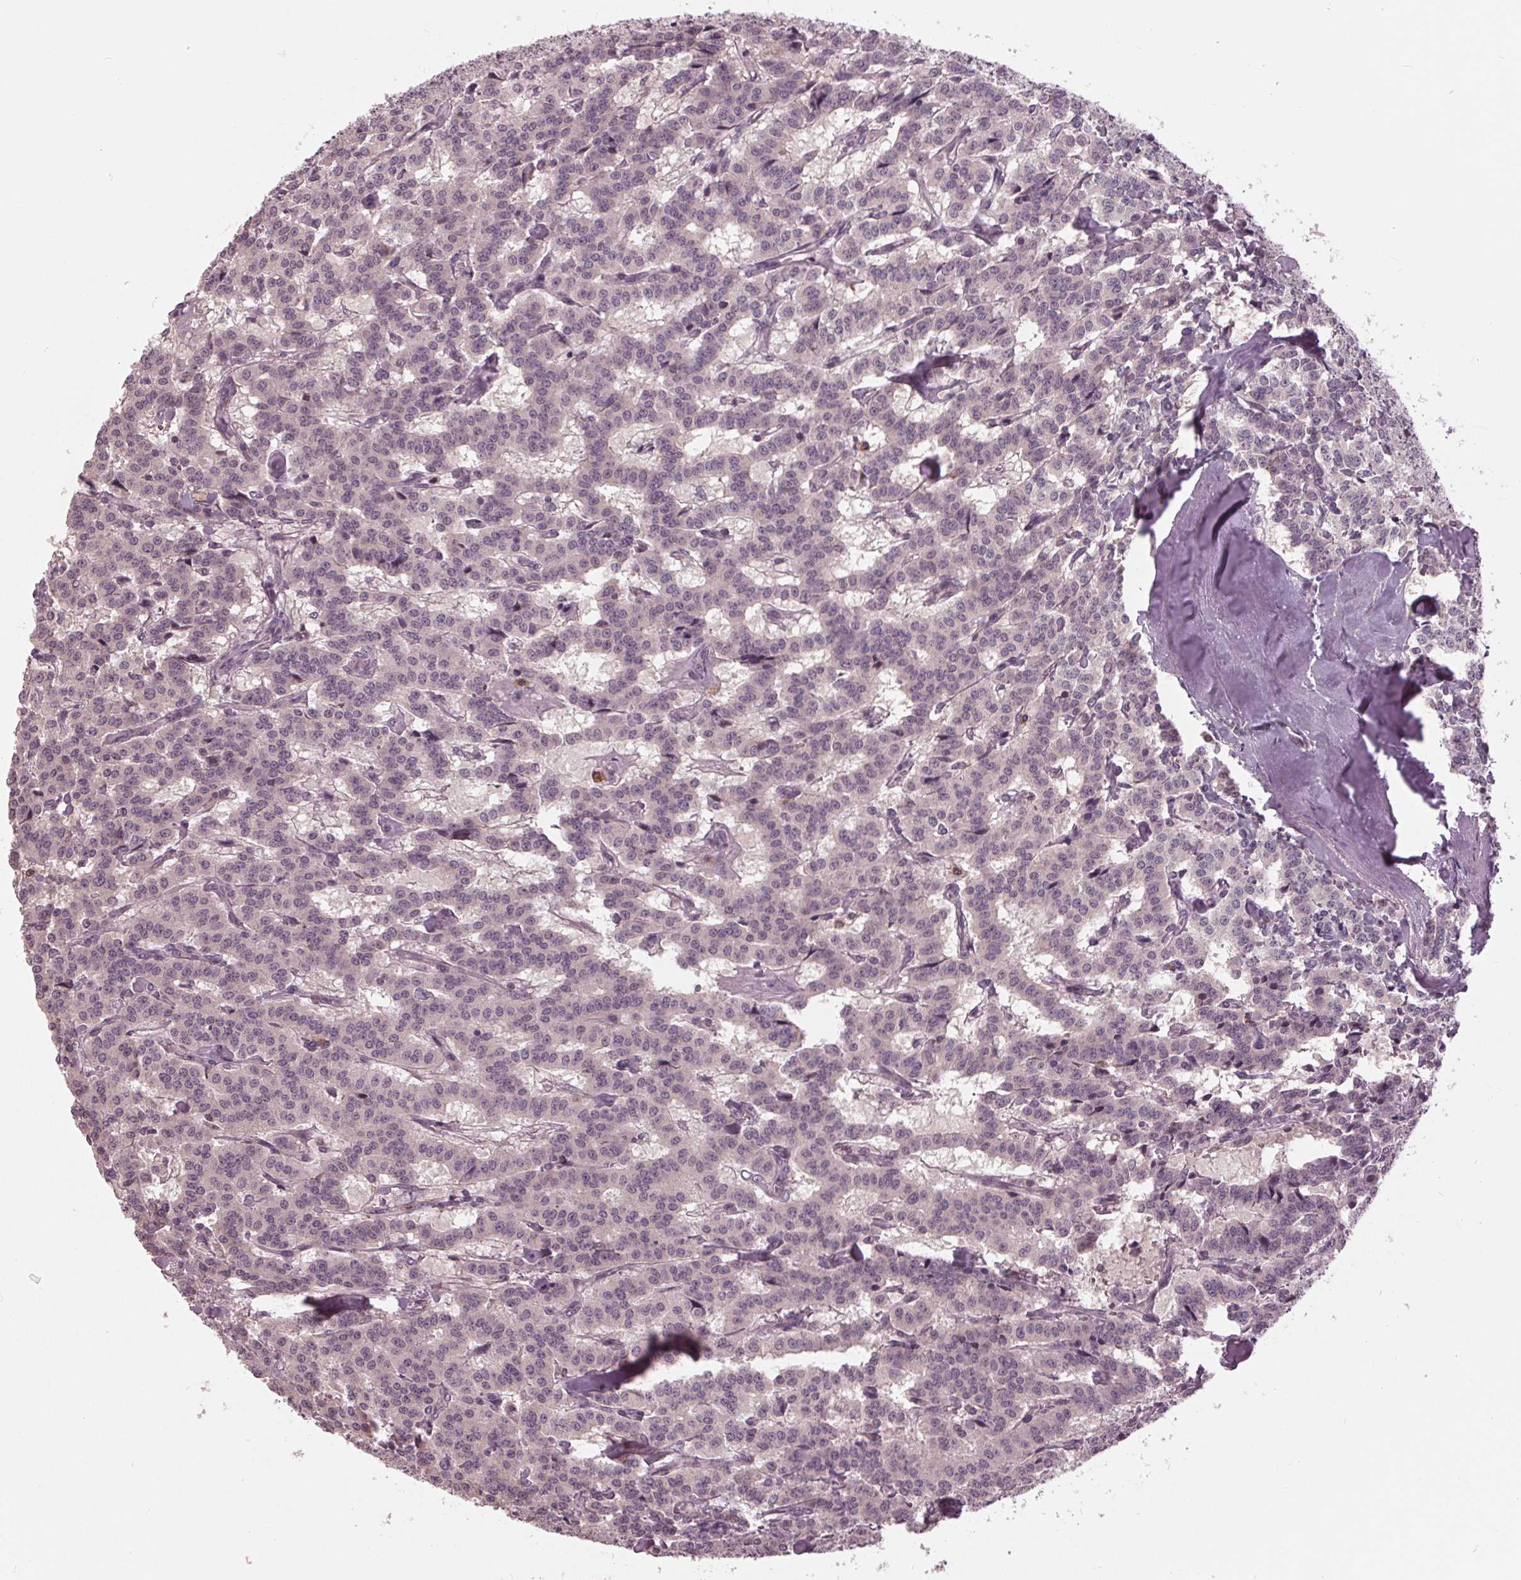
{"staining": {"intensity": "negative", "quantity": "none", "location": "none"}, "tissue": "carcinoid", "cell_type": "Tumor cells", "image_type": "cancer", "snomed": [{"axis": "morphology", "description": "Carcinoid, malignant, NOS"}, {"axis": "topography", "description": "Lung"}], "caption": "The image shows no significant positivity in tumor cells of carcinoid.", "gene": "SIGLEC6", "patient": {"sex": "female", "age": 46}}